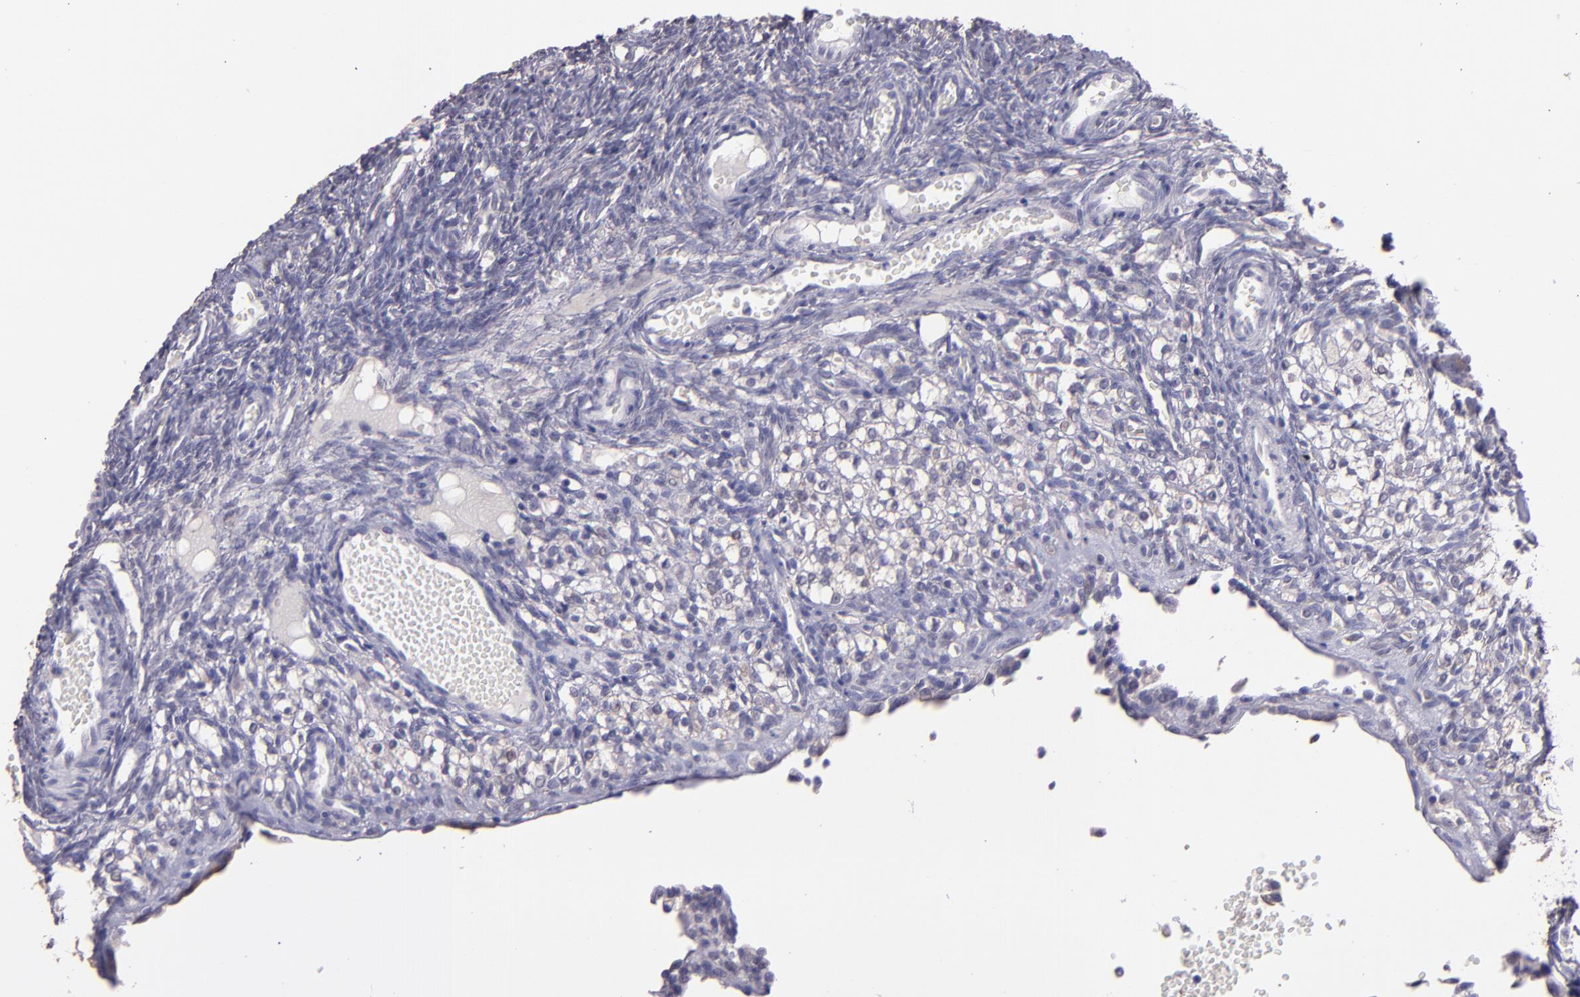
{"staining": {"intensity": "weak", "quantity": "<25%", "location": "cytoplasmic/membranous"}, "tissue": "ovary", "cell_type": "Follicle cells", "image_type": "normal", "snomed": [{"axis": "morphology", "description": "Normal tissue, NOS"}, {"axis": "topography", "description": "Ovary"}], "caption": "DAB immunohistochemical staining of normal human ovary exhibits no significant expression in follicle cells.", "gene": "PAPPA", "patient": {"sex": "female", "age": 35}}